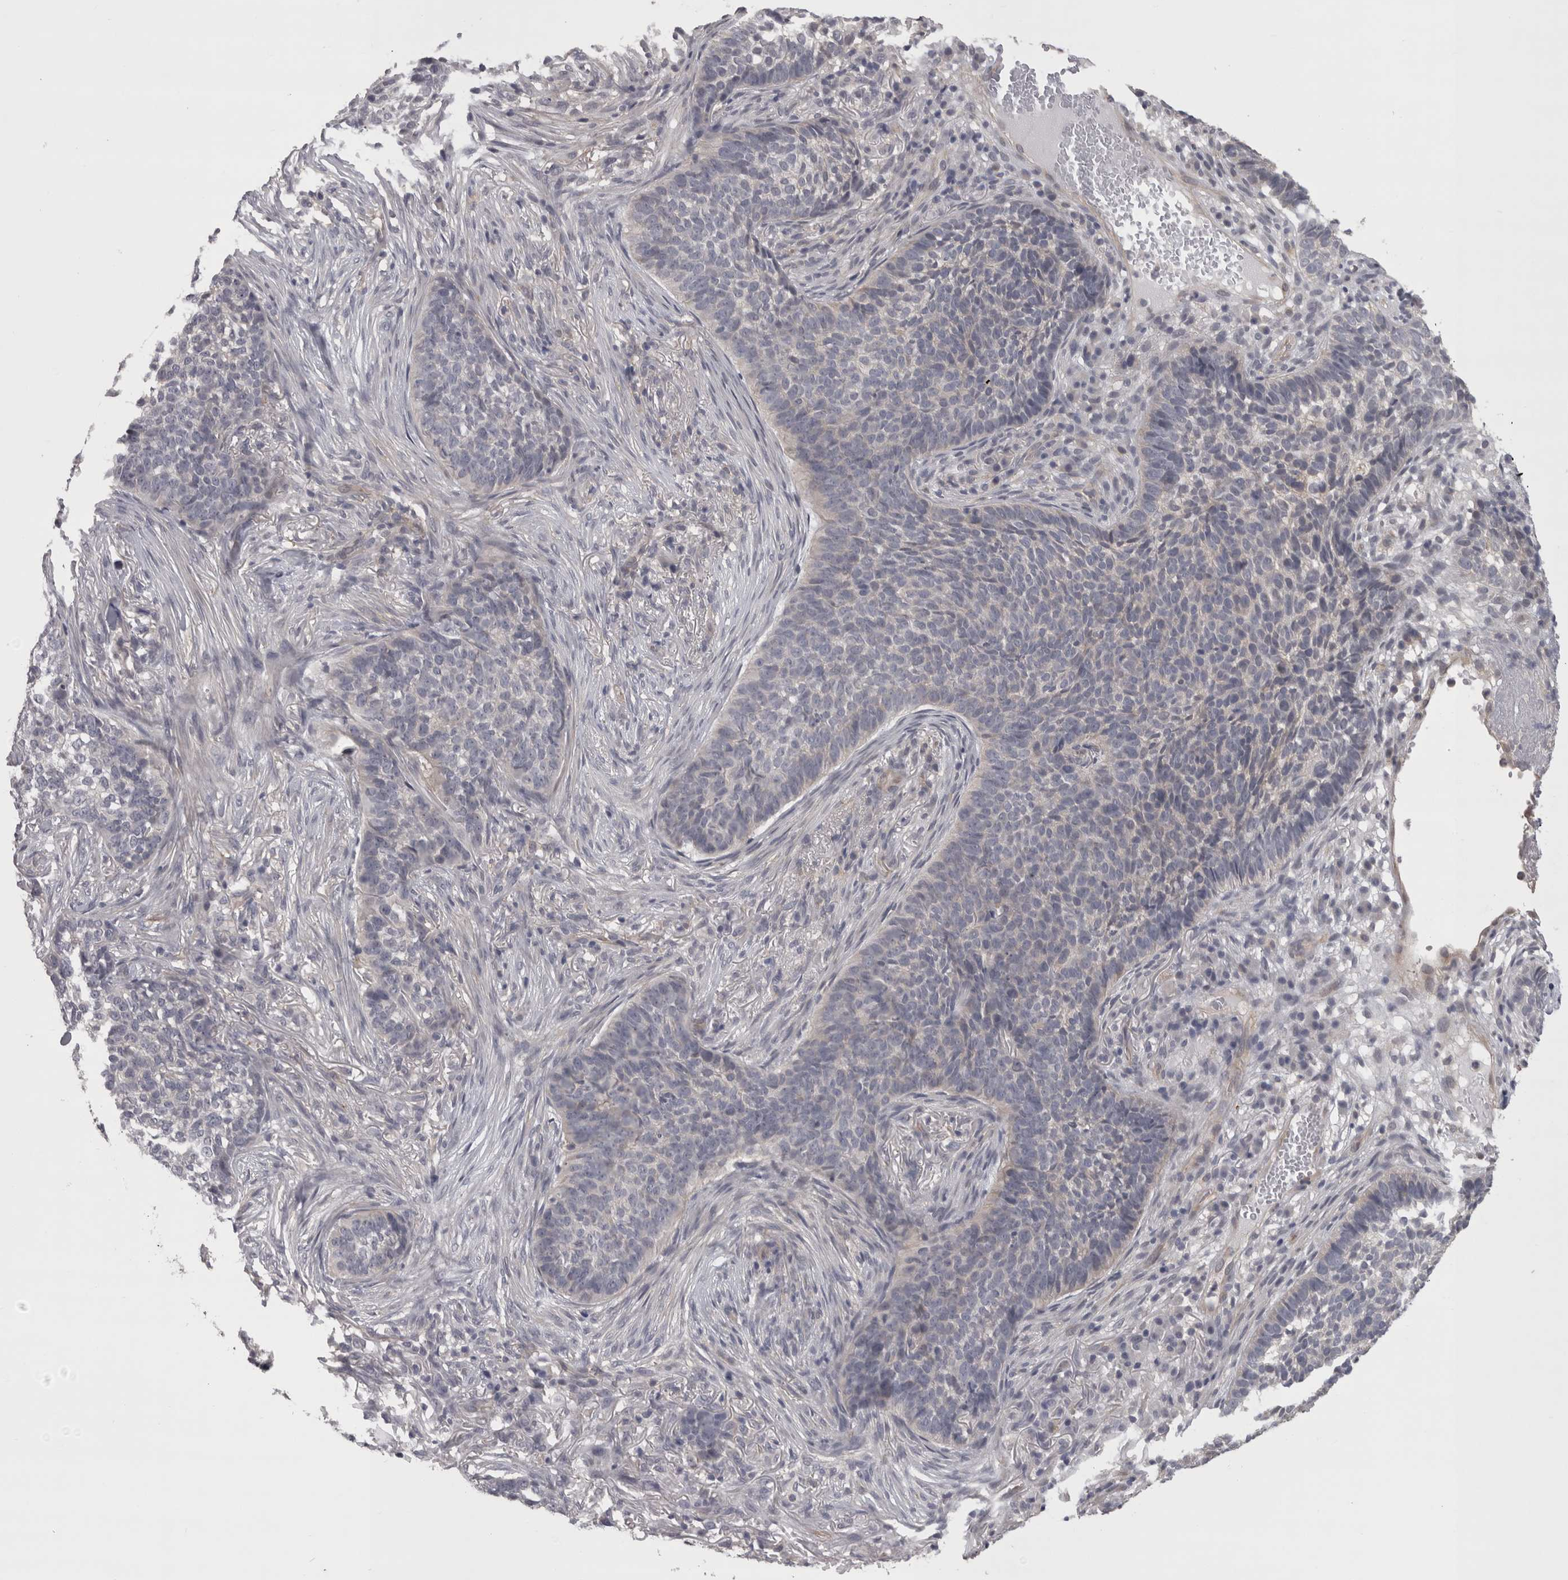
{"staining": {"intensity": "negative", "quantity": "none", "location": "none"}, "tissue": "skin cancer", "cell_type": "Tumor cells", "image_type": "cancer", "snomed": [{"axis": "morphology", "description": "Basal cell carcinoma"}, {"axis": "topography", "description": "Skin"}], "caption": "Tumor cells show no significant protein expression in skin basal cell carcinoma.", "gene": "LYZL6", "patient": {"sex": "male", "age": 85}}